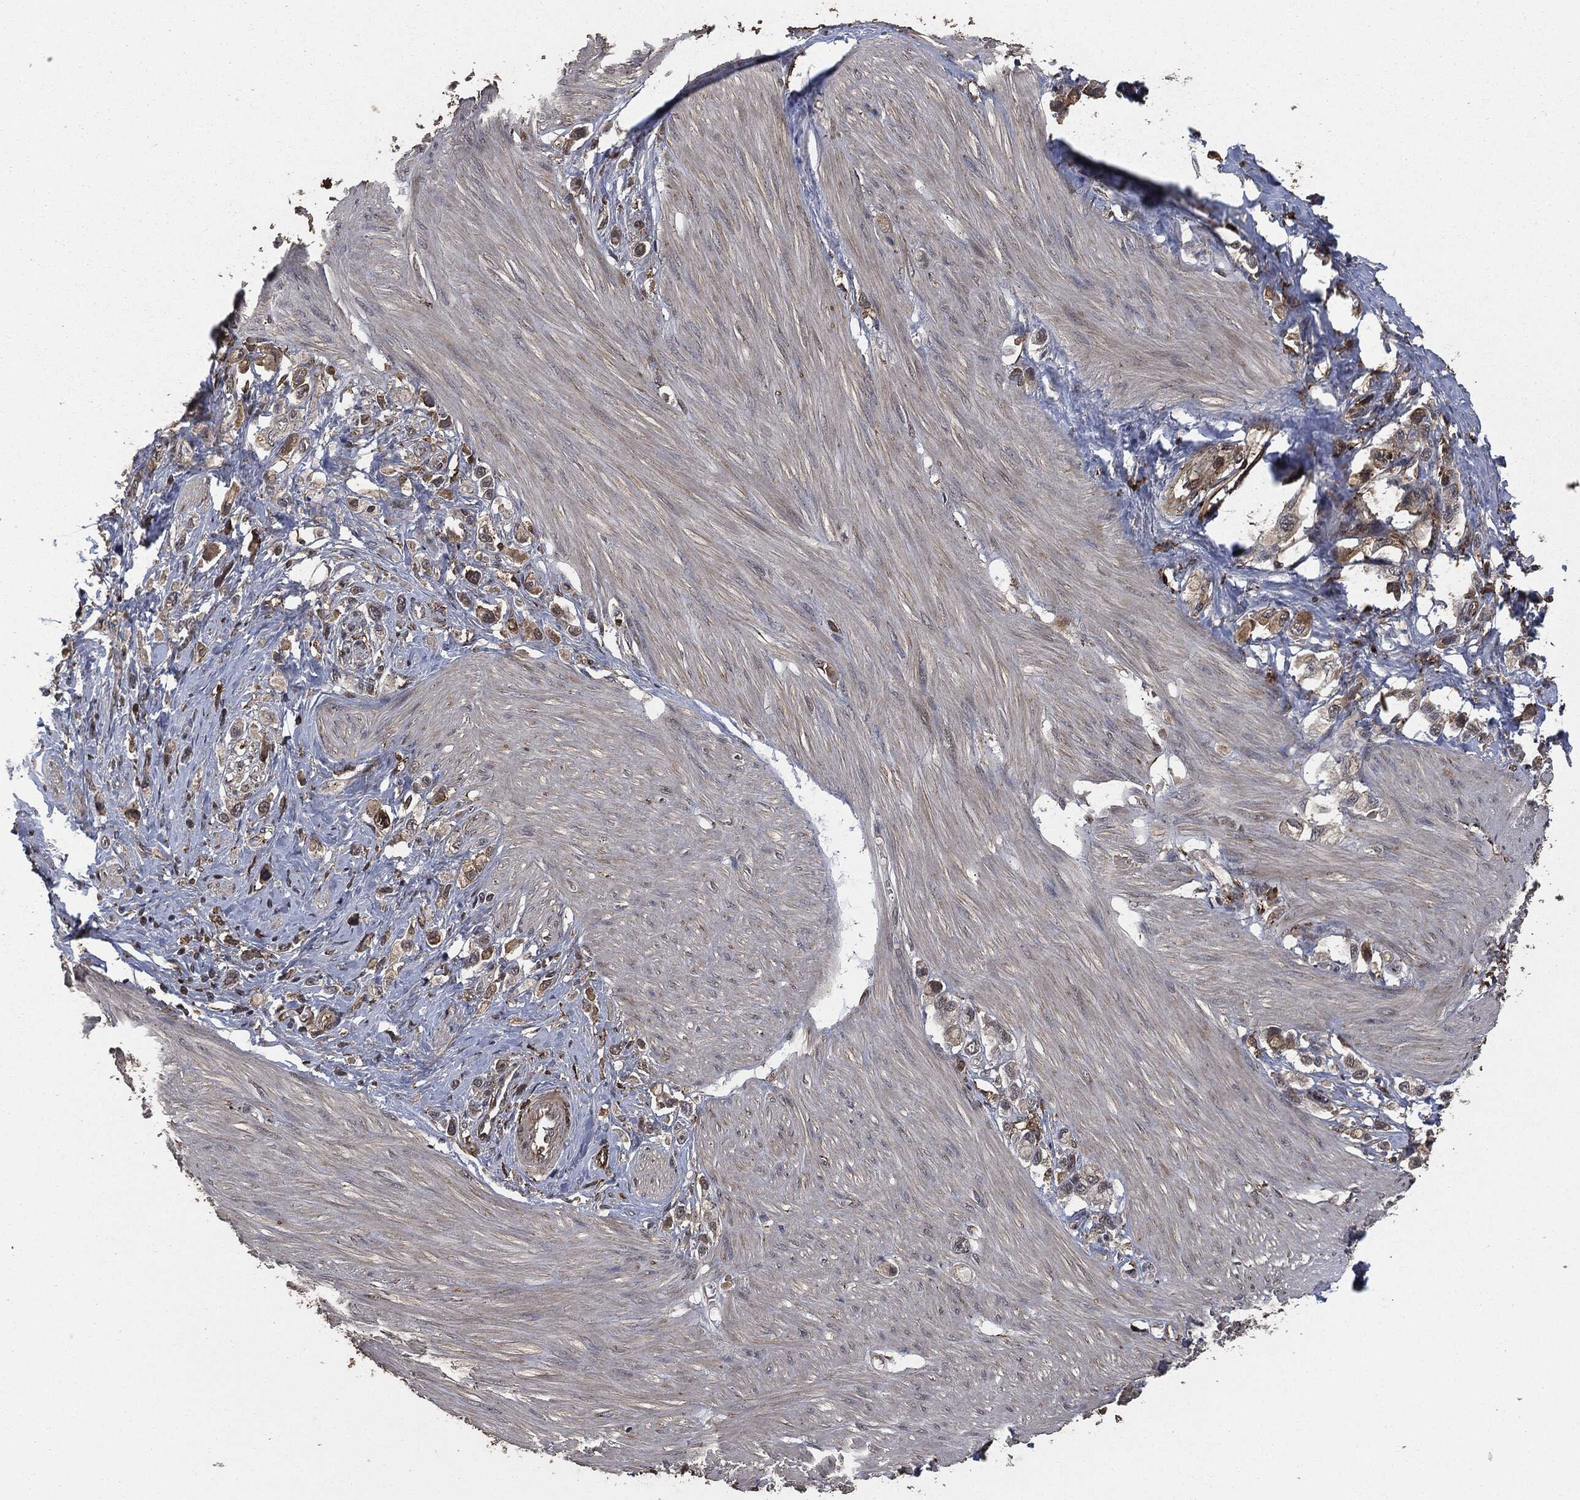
{"staining": {"intensity": "moderate", "quantity": "25%-75%", "location": "cytoplasmic/membranous"}, "tissue": "stomach cancer", "cell_type": "Tumor cells", "image_type": "cancer", "snomed": [{"axis": "morphology", "description": "Normal tissue, NOS"}, {"axis": "morphology", "description": "Adenocarcinoma, NOS"}, {"axis": "morphology", "description": "Adenocarcinoma, High grade"}, {"axis": "topography", "description": "Stomach, upper"}, {"axis": "topography", "description": "Stomach"}], "caption": "About 25%-75% of tumor cells in stomach cancer (adenocarcinoma (high-grade)) demonstrate moderate cytoplasmic/membranous protein positivity as visualized by brown immunohistochemical staining.", "gene": "CRABP2", "patient": {"sex": "female", "age": 65}}